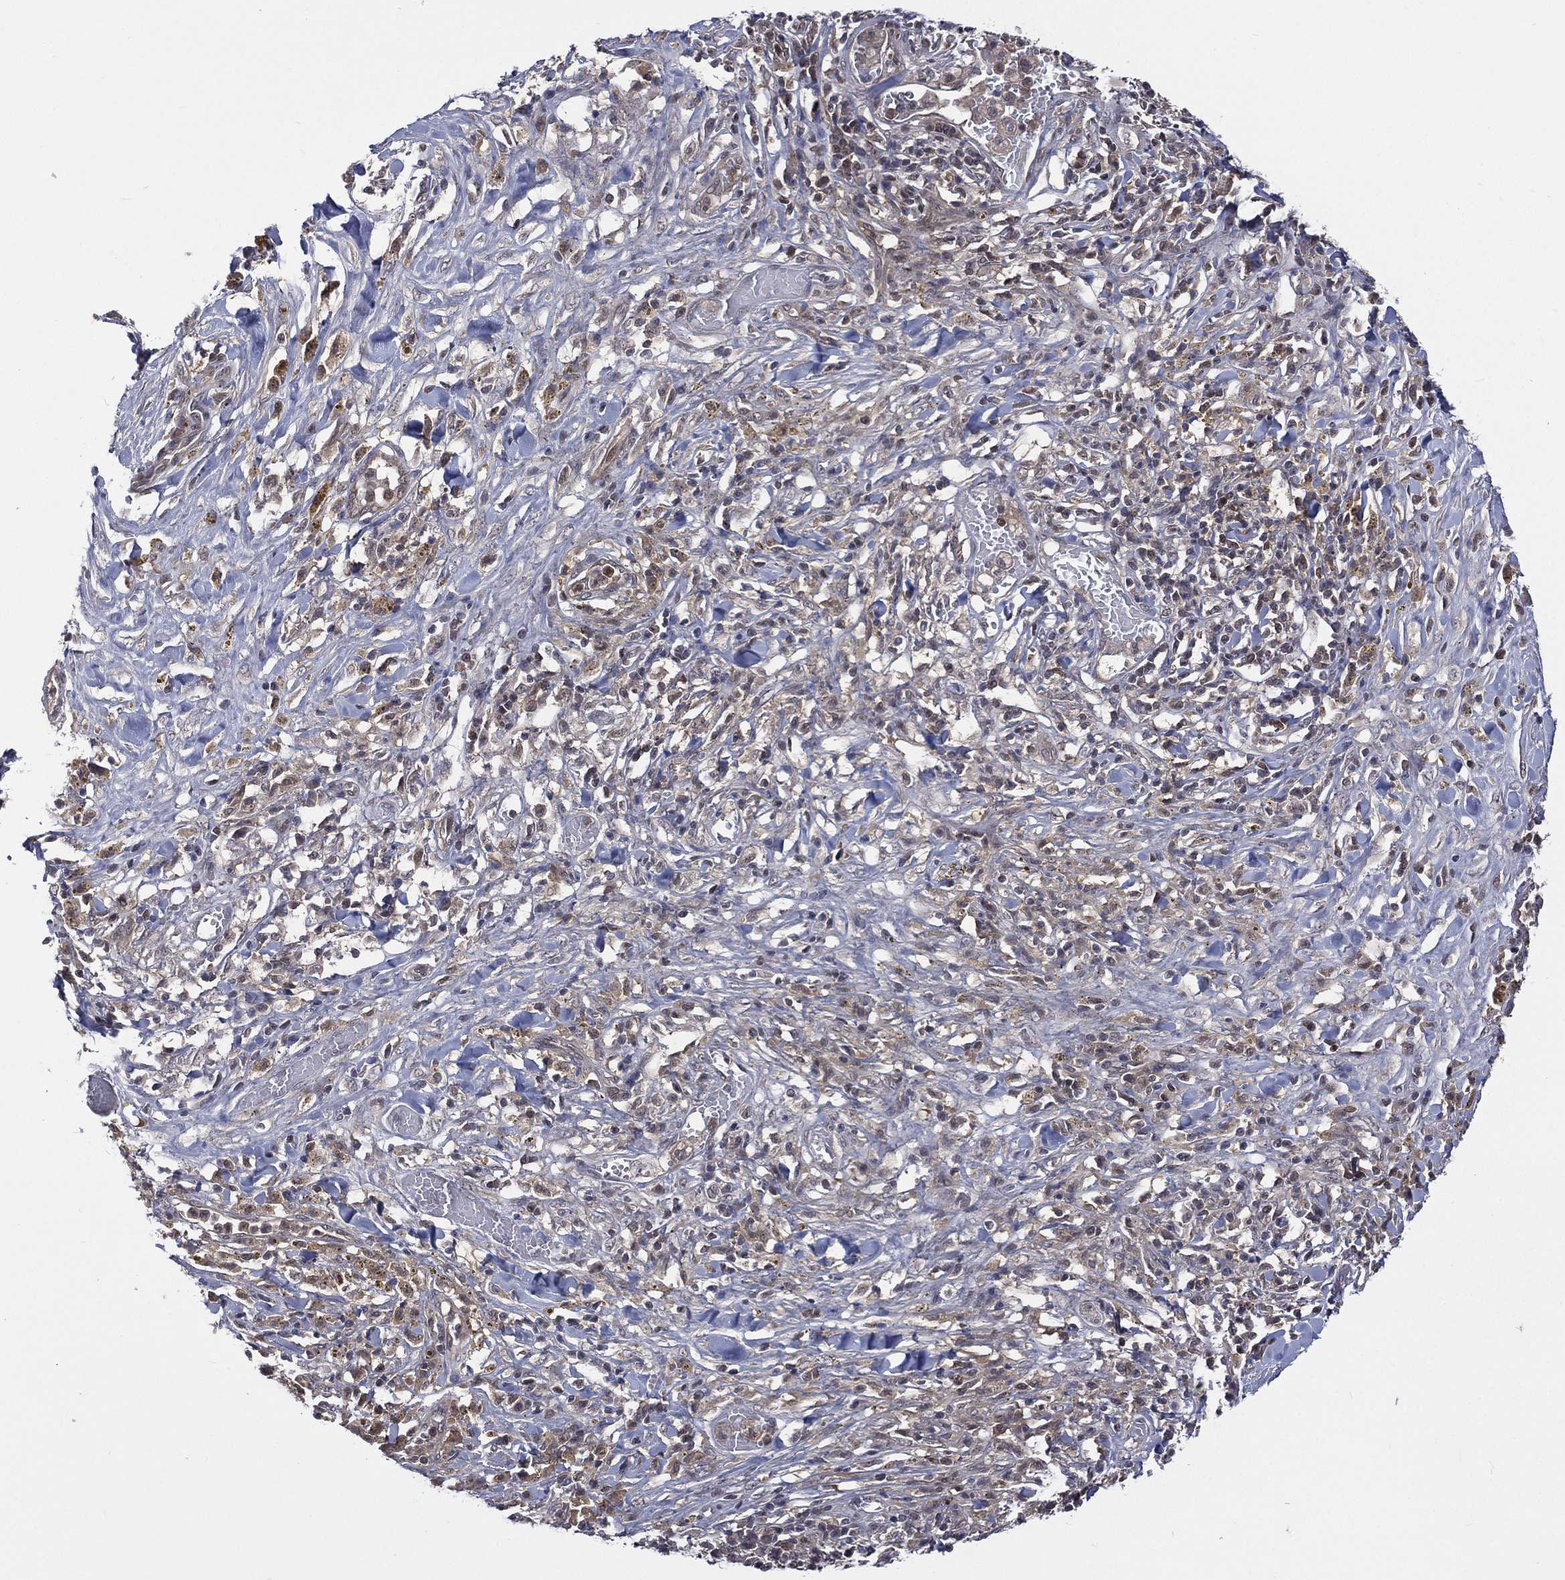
{"staining": {"intensity": "negative", "quantity": "none", "location": "none"}, "tissue": "melanoma", "cell_type": "Tumor cells", "image_type": "cancer", "snomed": [{"axis": "morphology", "description": "Malignant melanoma, NOS"}, {"axis": "topography", "description": "Skin"}], "caption": "High magnification brightfield microscopy of melanoma stained with DAB (3,3'-diaminobenzidine) (brown) and counterstained with hematoxylin (blue): tumor cells show no significant positivity. (DAB IHC, high magnification).", "gene": "MTAP", "patient": {"sex": "female", "age": 91}}